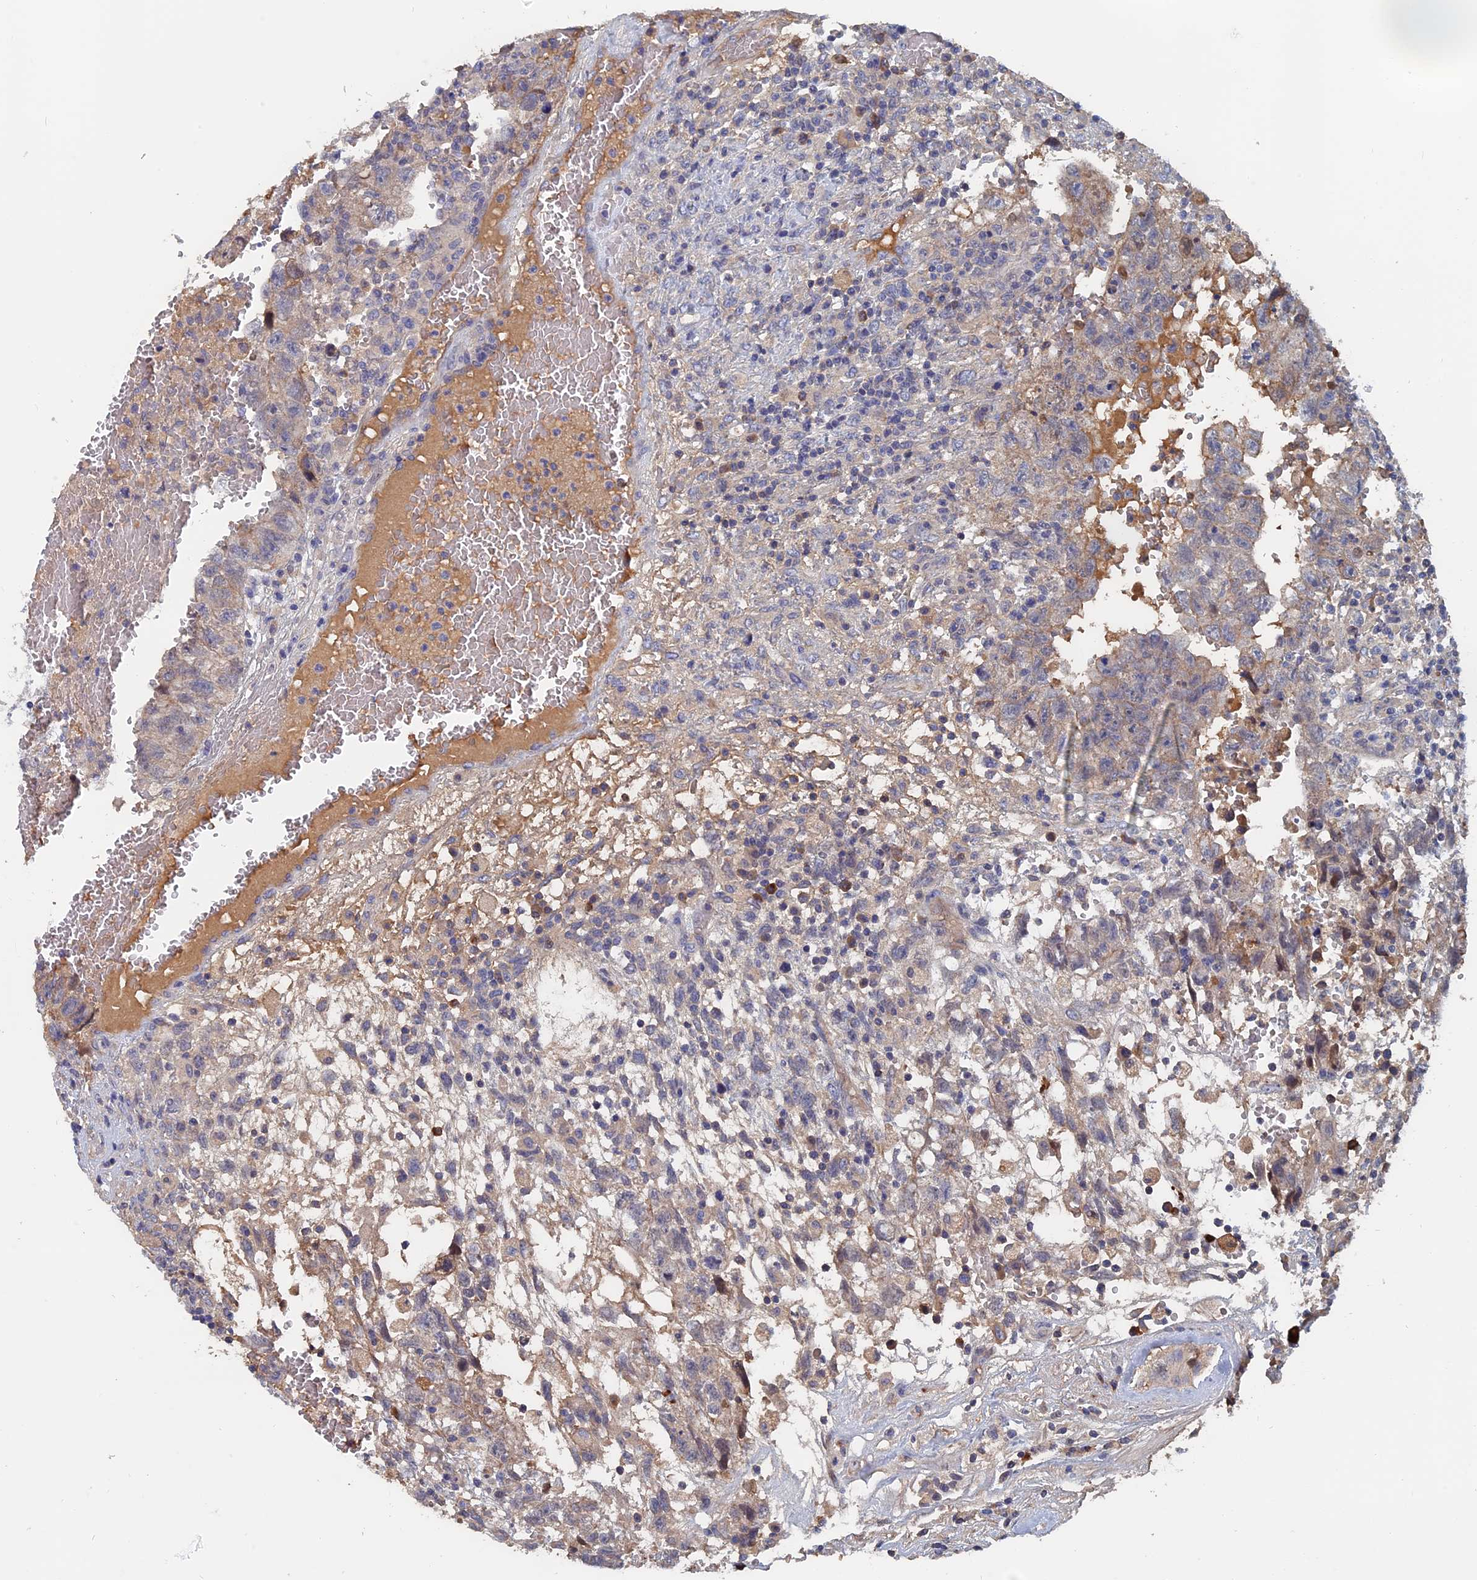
{"staining": {"intensity": "negative", "quantity": "none", "location": "none"}, "tissue": "testis cancer", "cell_type": "Tumor cells", "image_type": "cancer", "snomed": [{"axis": "morphology", "description": "Carcinoma, Embryonal, NOS"}, {"axis": "topography", "description": "Testis"}], "caption": "This image is of testis cancer stained with immunohistochemistry to label a protein in brown with the nuclei are counter-stained blue. There is no expression in tumor cells. (DAB immunohistochemistry (IHC) with hematoxylin counter stain).", "gene": "SLC33A1", "patient": {"sex": "male", "age": 36}}